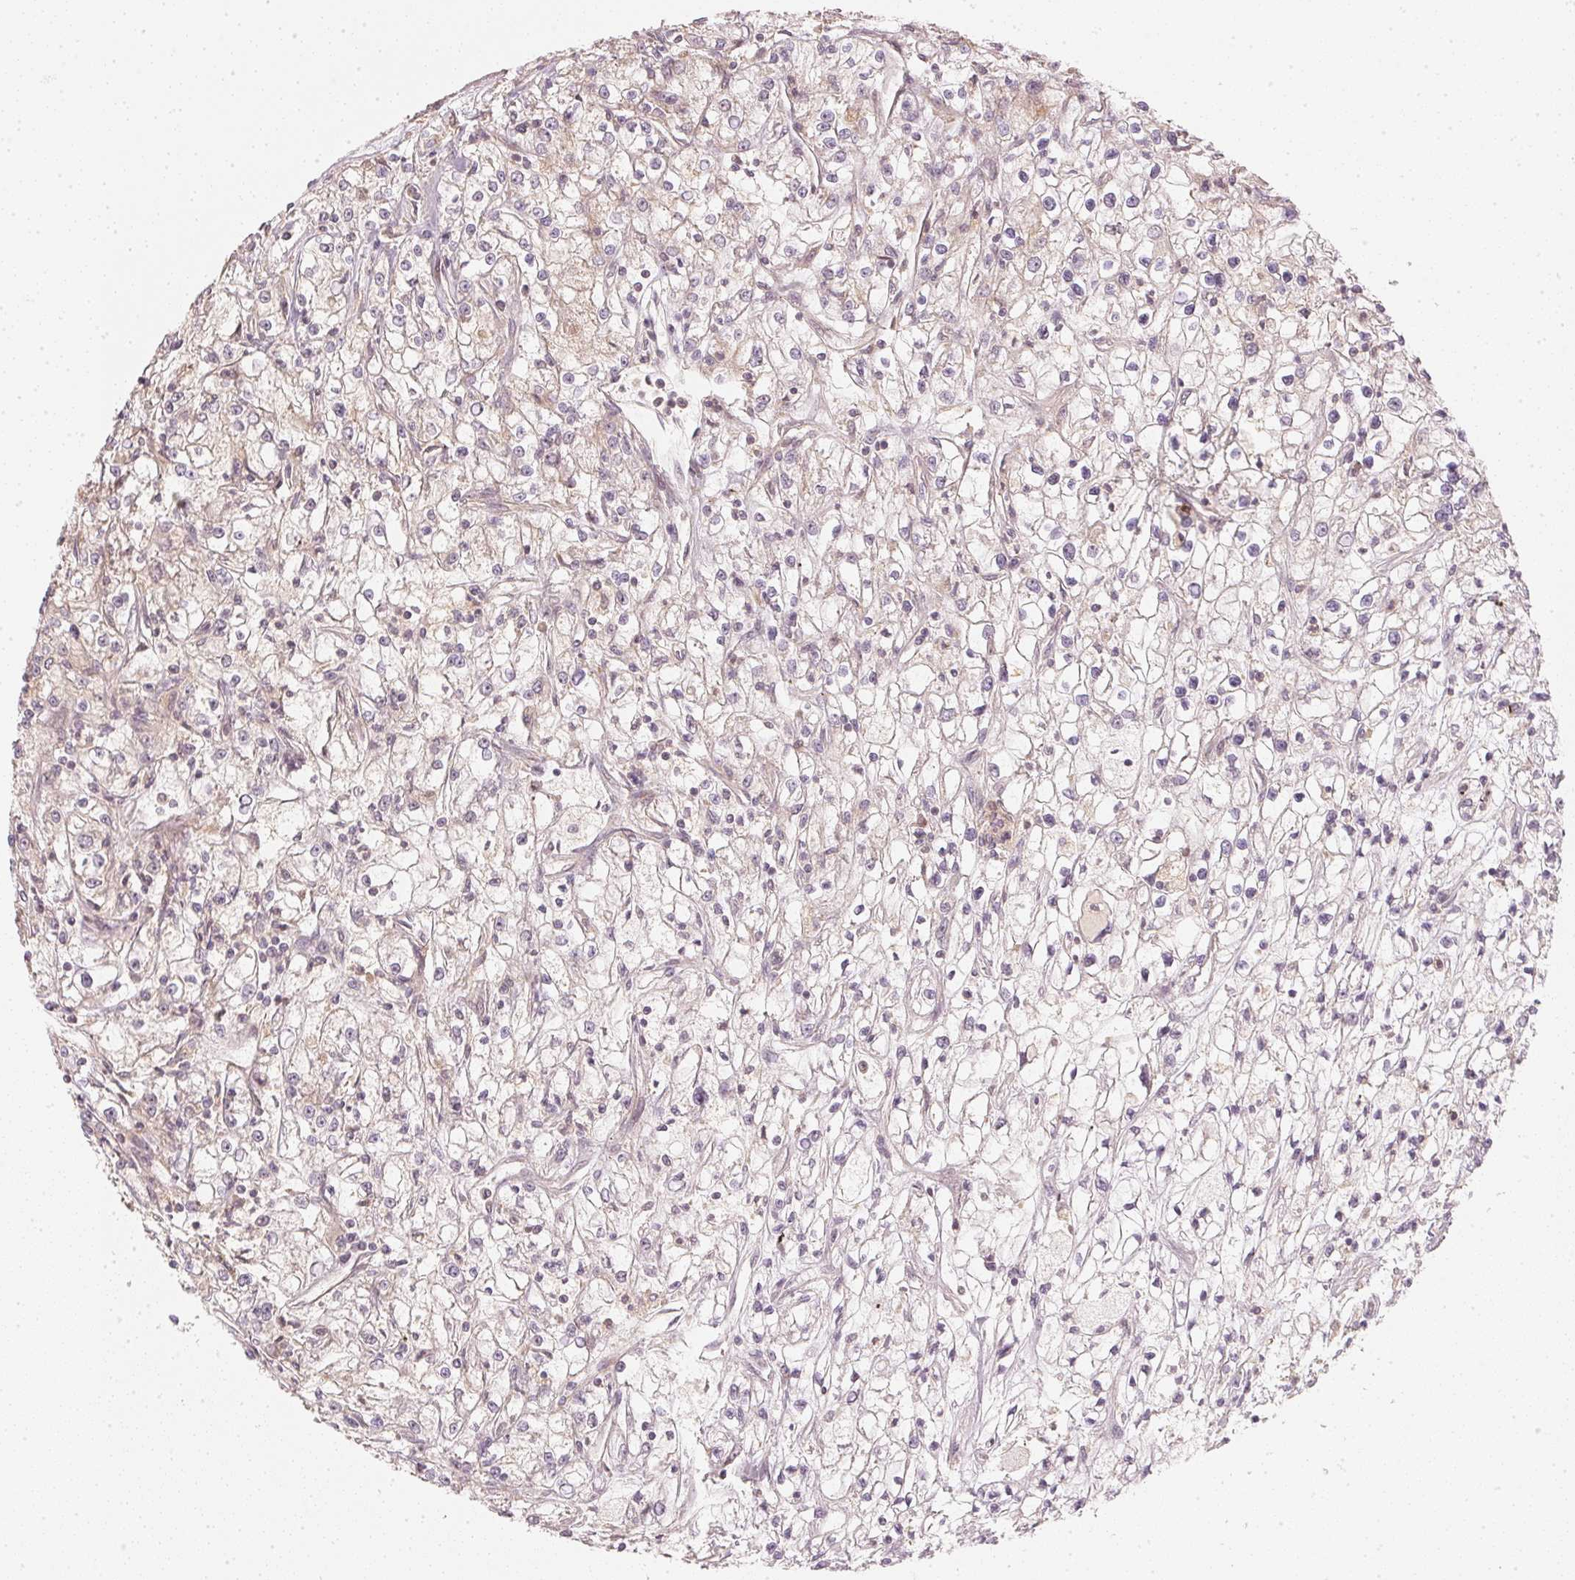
{"staining": {"intensity": "negative", "quantity": "none", "location": "none"}, "tissue": "renal cancer", "cell_type": "Tumor cells", "image_type": "cancer", "snomed": [{"axis": "morphology", "description": "Adenocarcinoma, NOS"}, {"axis": "topography", "description": "Kidney"}], "caption": "Immunohistochemical staining of renal cancer (adenocarcinoma) shows no significant positivity in tumor cells.", "gene": "WDR54", "patient": {"sex": "female", "age": 59}}